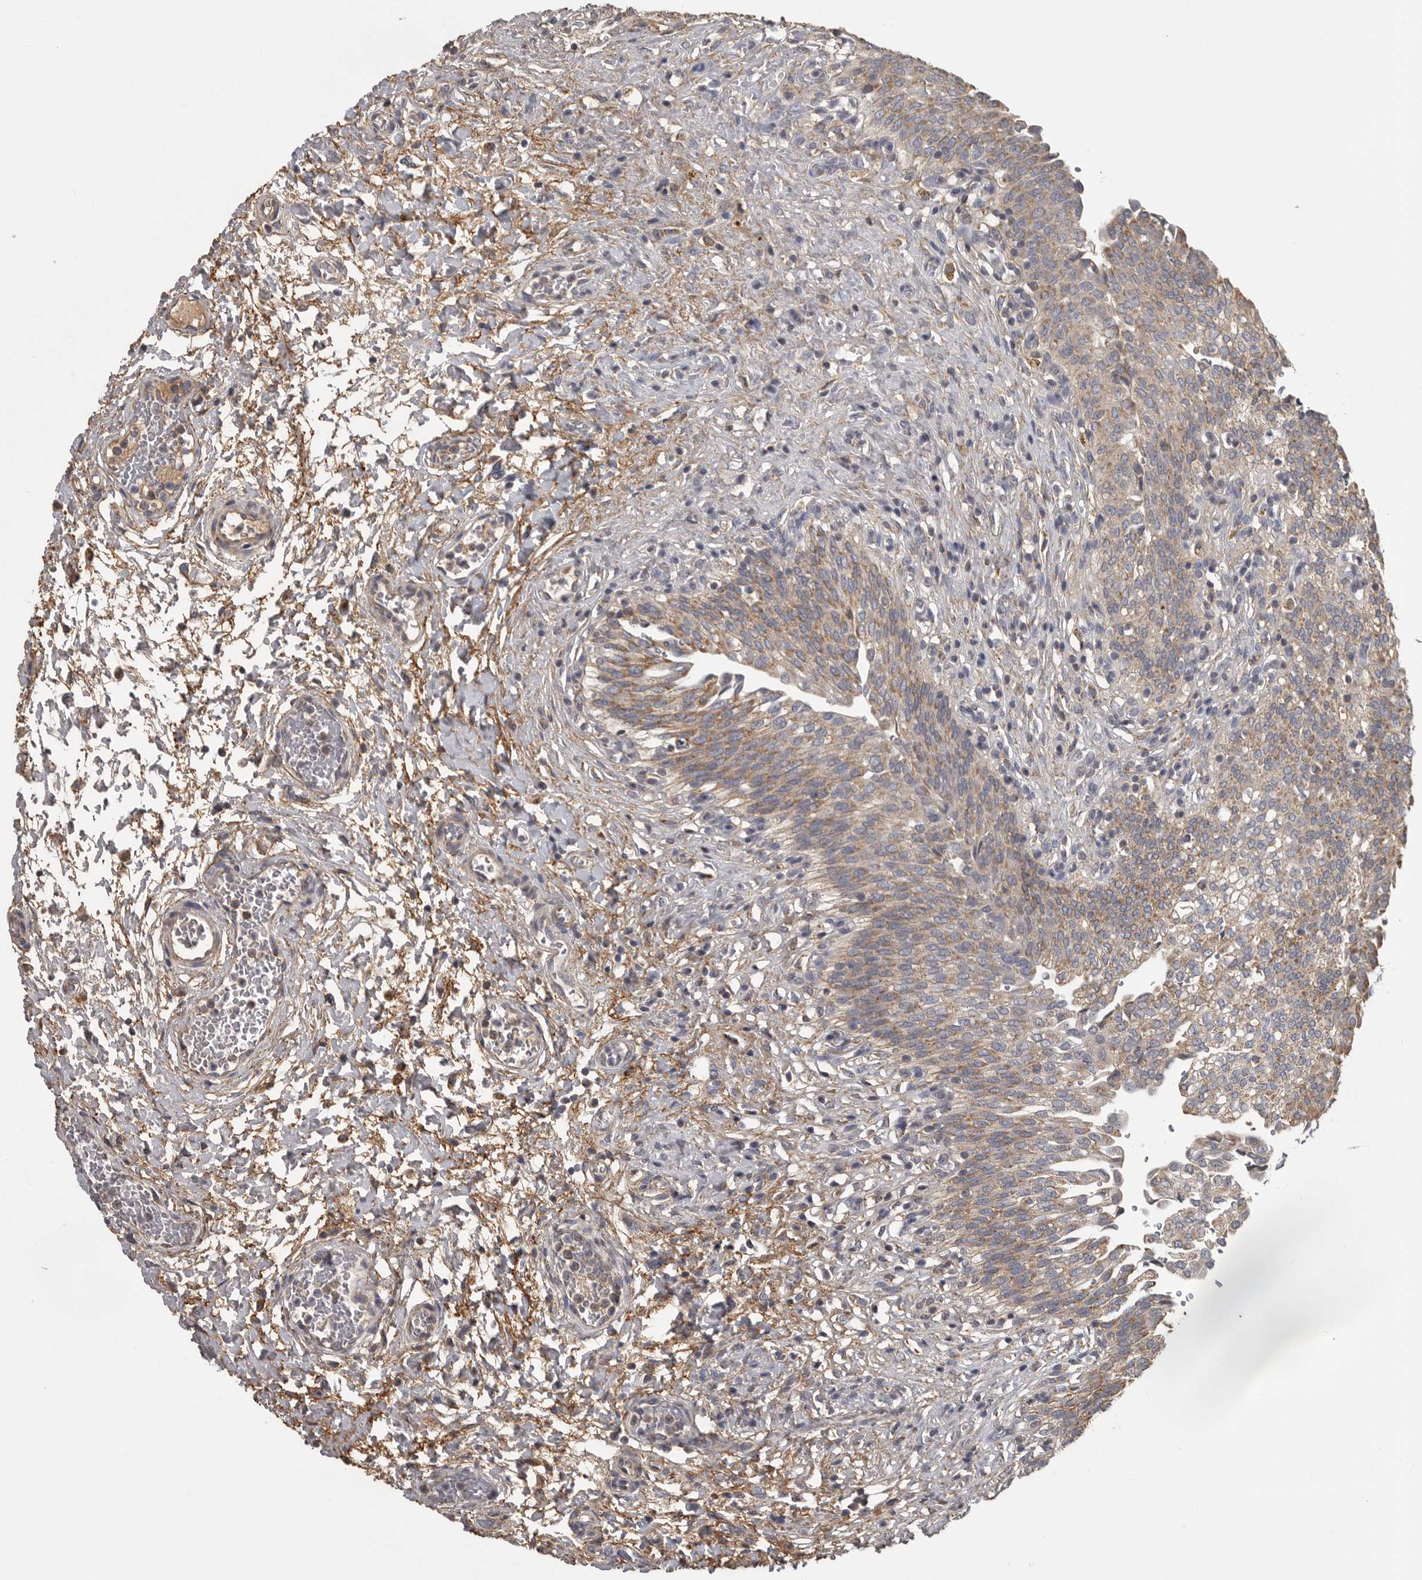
{"staining": {"intensity": "moderate", "quantity": ">75%", "location": "cytoplasmic/membranous"}, "tissue": "urinary bladder", "cell_type": "Urothelial cells", "image_type": "normal", "snomed": [{"axis": "morphology", "description": "Urothelial carcinoma, High grade"}, {"axis": "topography", "description": "Urinary bladder"}], "caption": "Immunohistochemistry image of unremarkable urinary bladder: urinary bladder stained using immunohistochemistry (IHC) demonstrates medium levels of moderate protein expression localized specifically in the cytoplasmic/membranous of urothelial cells, appearing as a cytoplasmic/membranous brown color.", "gene": "FRK", "patient": {"sex": "male", "age": 46}}